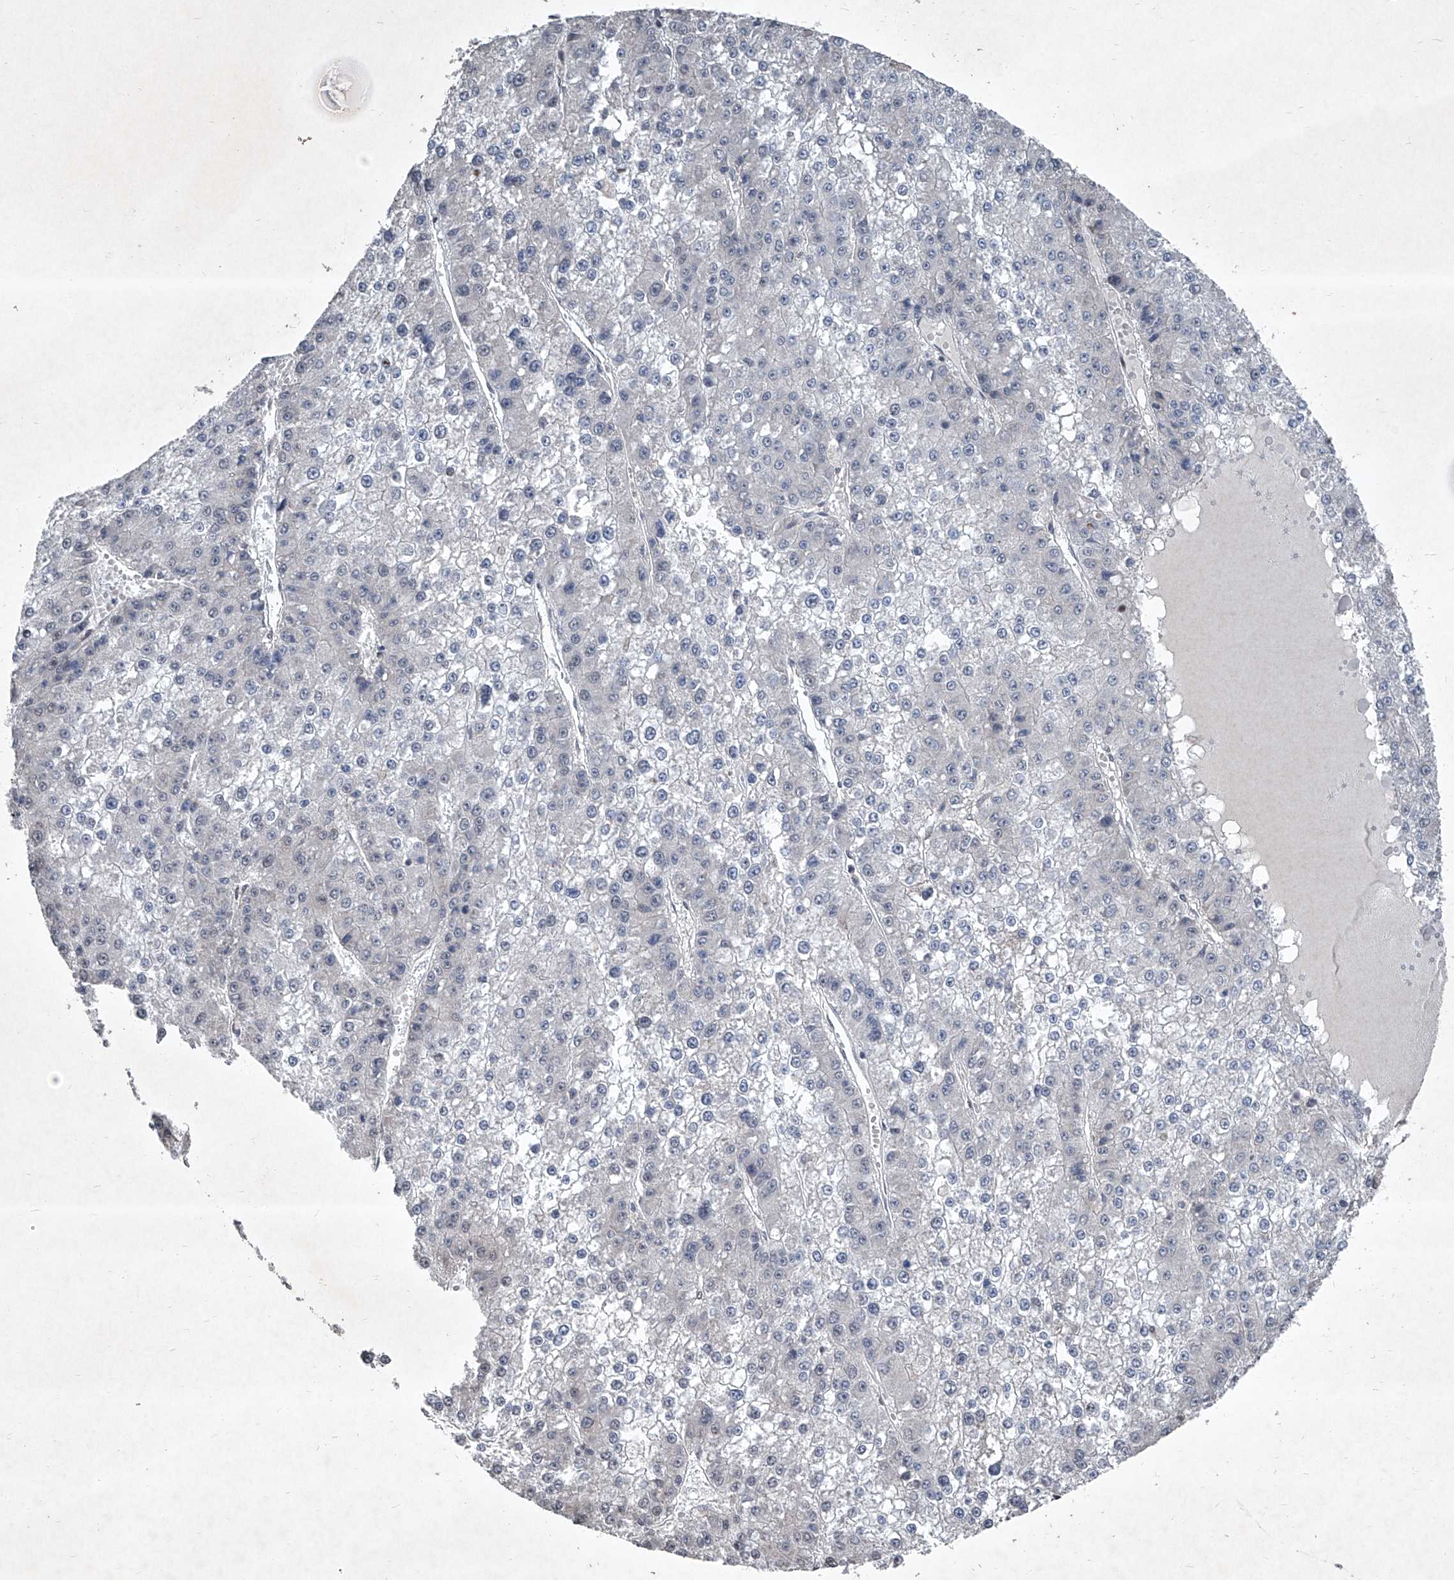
{"staining": {"intensity": "negative", "quantity": "none", "location": "none"}, "tissue": "liver cancer", "cell_type": "Tumor cells", "image_type": "cancer", "snomed": [{"axis": "morphology", "description": "Carcinoma, Hepatocellular, NOS"}, {"axis": "topography", "description": "Liver"}], "caption": "This is an immunohistochemistry photomicrograph of human liver hepatocellular carcinoma. There is no staining in tumor cells.", "gene": "DDX39B", "patient": {"sex": "female", "age": 73}}